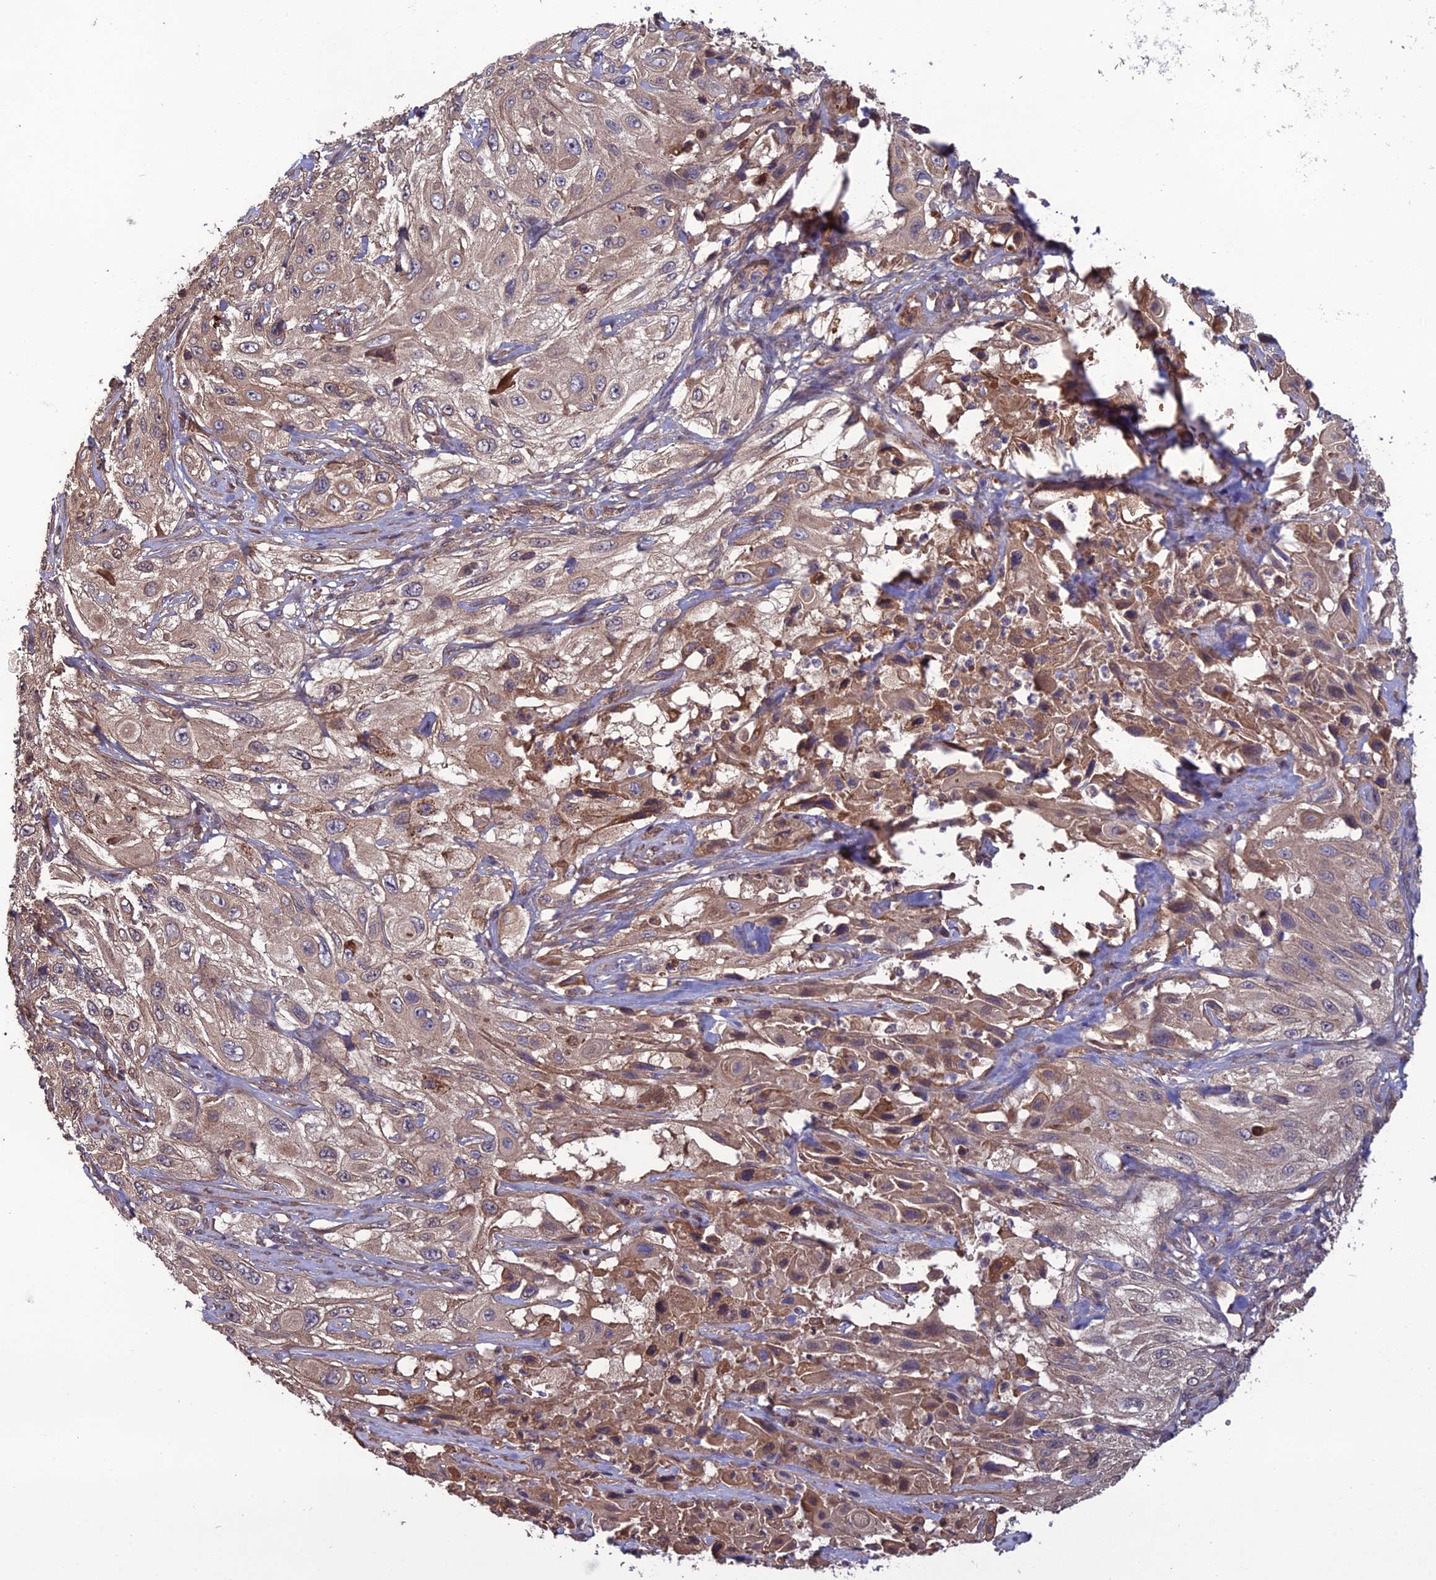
{"staining": {"intensity": "weak", "quantity": "25%-75%", "location": "cytoplasmic/membranous"}, "tissue": "cervical cancer", "cell_type": "Tumor cells", "image_type": "cancer", "snomed": [{"axis": "morphology", "description": "Squamous cell carcinoma, NOS"}, {"axis": "topography", "description": "Cervix"}], "caption": "Protein positivity by IHC shows weak cytoplasmic/membranous staining in about 25%-75% of tumor cells in cervical squamous cell carcinoma.", "gene": "GALR2", "patient": {"sex": "female", "age": 42}}